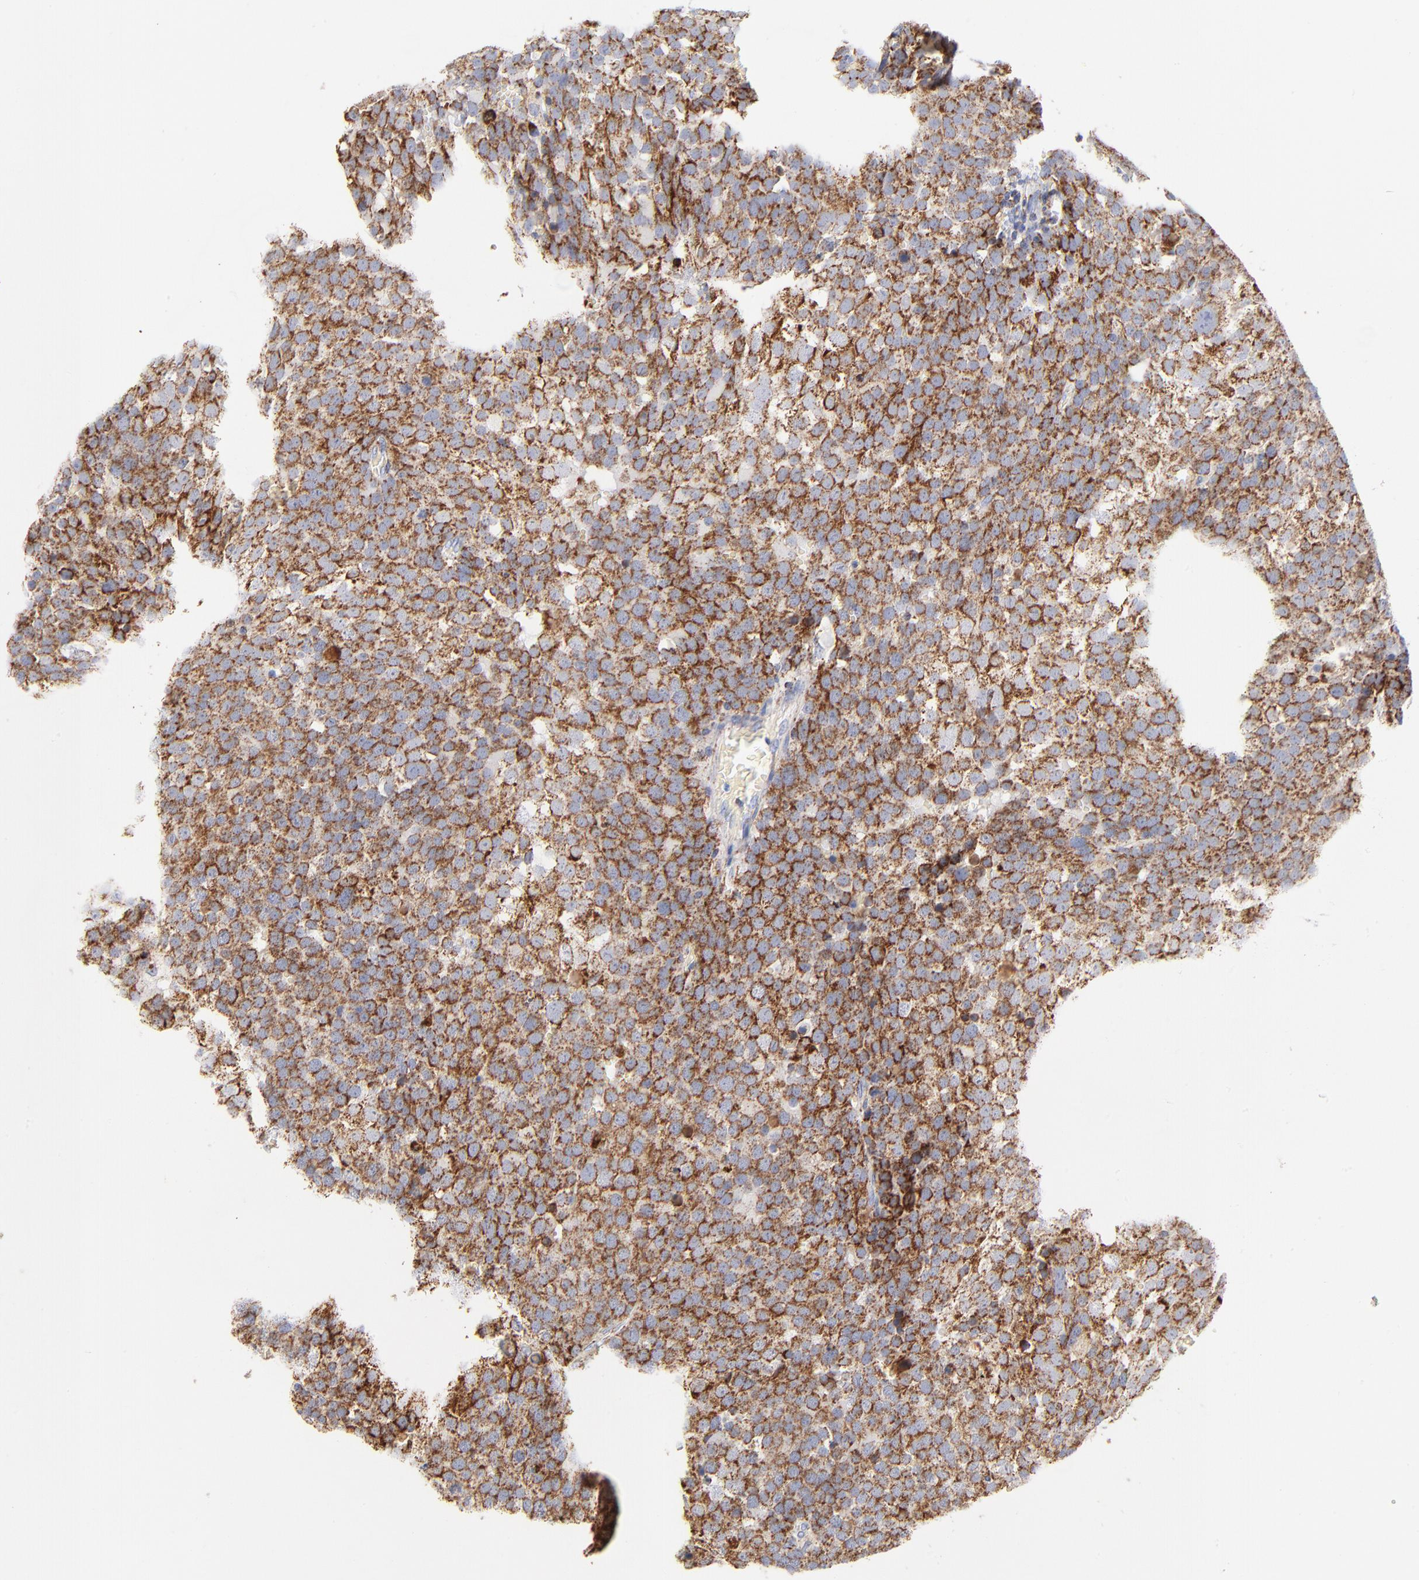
{"staining": {"intensity": "moderate", "quantity": ">75%", "location": "cytoplasmic/membranous"}, "tissue": "testis cancer", "cell_type": "Tumor cells", "image_type": "cancer", "snomed": [{"axis": "morphology", "description": "Seminoma, NOS"}, {"axis": "topography", "description": "Testis"}], "caption": "Testis cancer (seminoma) tissue displays moderate cytoplasmic/membranous positivity in about >75% of tumor cells, visualized by immunohistochemistry. The protein of interest is shown in brown color, while the nuclei are stained blue.", "gene": "DLAT", "patient": {"sex": "male", "age": 71}}